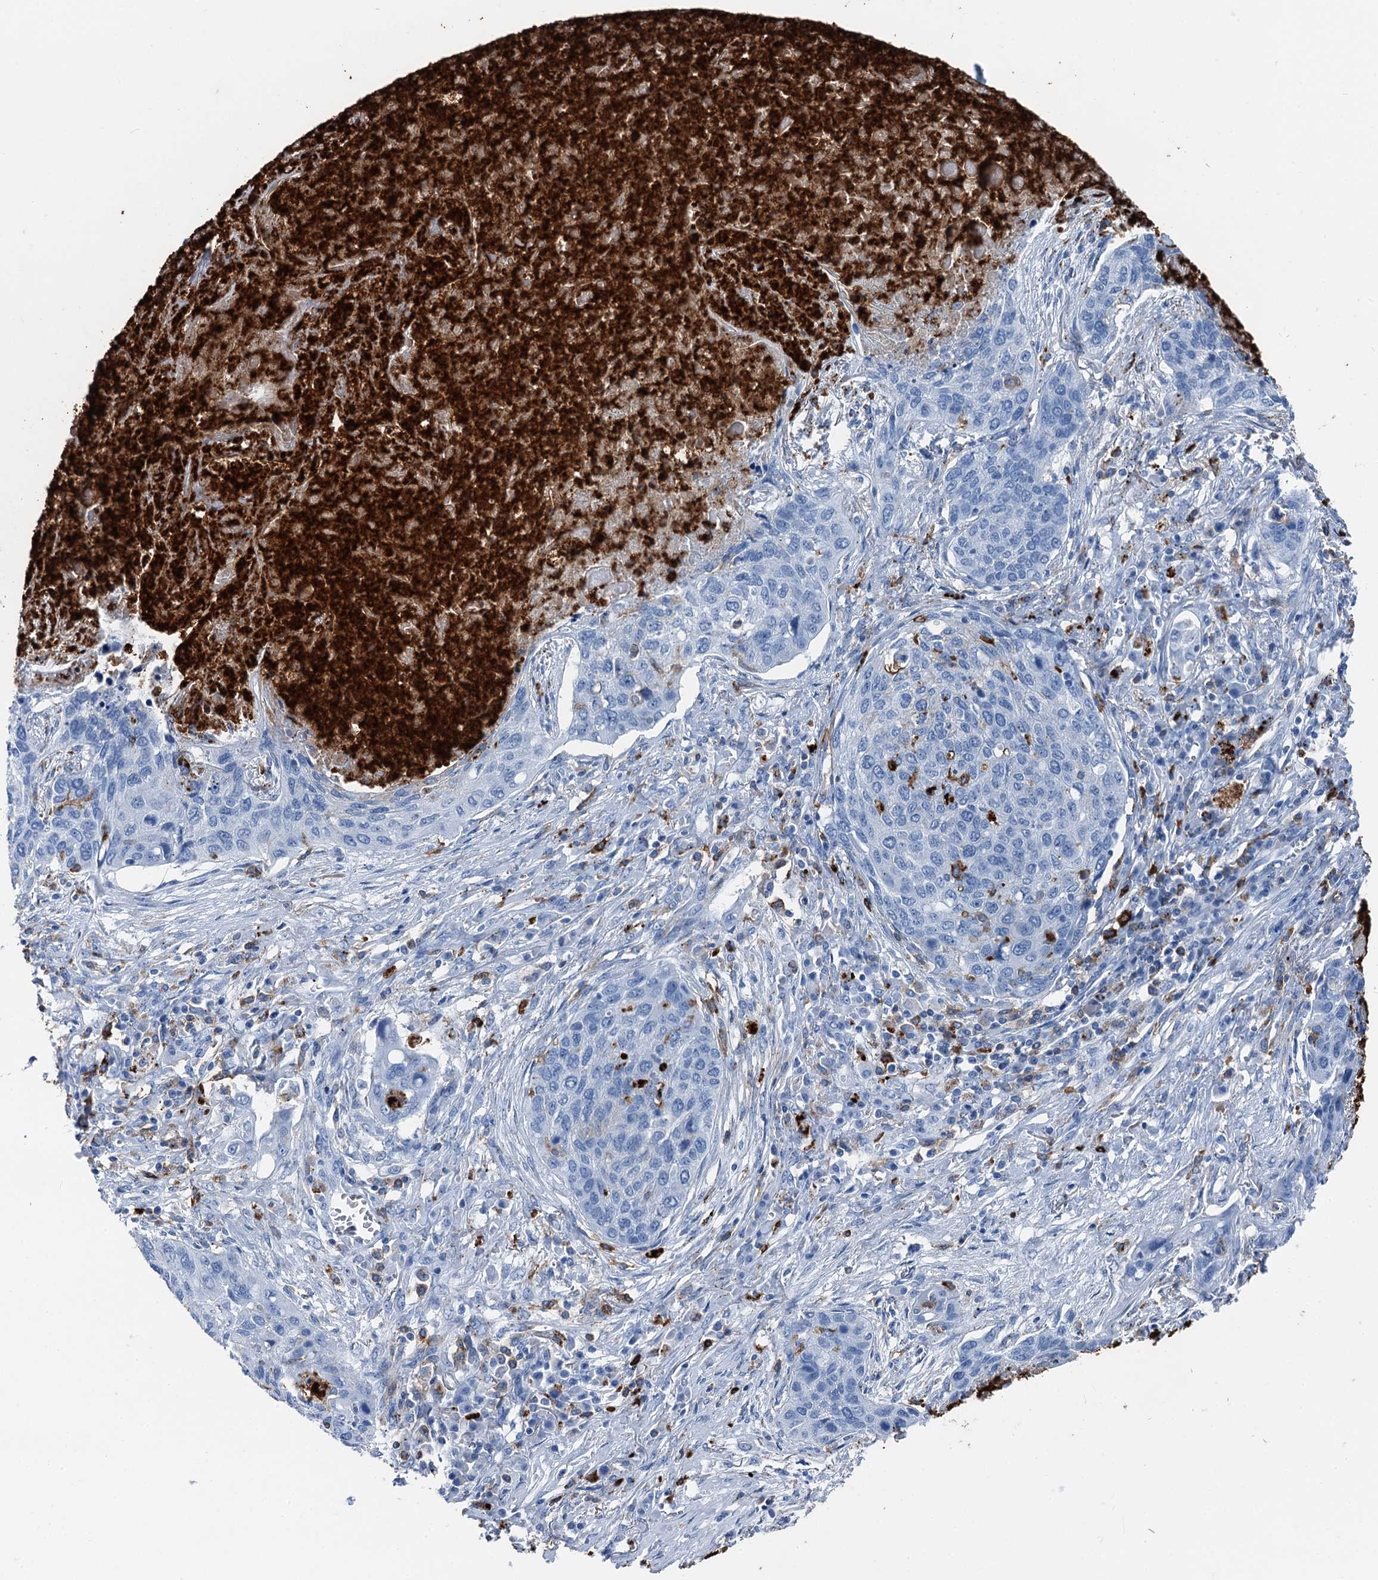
{"staining": {"intensity": "negative", "quantity": "none", "location": "none"}, "tissue": "lung cancer", "cell_type": "Tumor cells", "image_type": "cancer", "snomed": [{"axis": "morphology", "description": "Squamous cell carcinoma, NOS"}, {"axis": "topography", "description": "Lung"}], "caption": "Immunohistochemistry histopathology image of lung cancer stained for a protein (brown), which demonstrates no expression in tumor cells.", "gene": "PLAC8", "patient": {"sex": "female", "age": 63}}